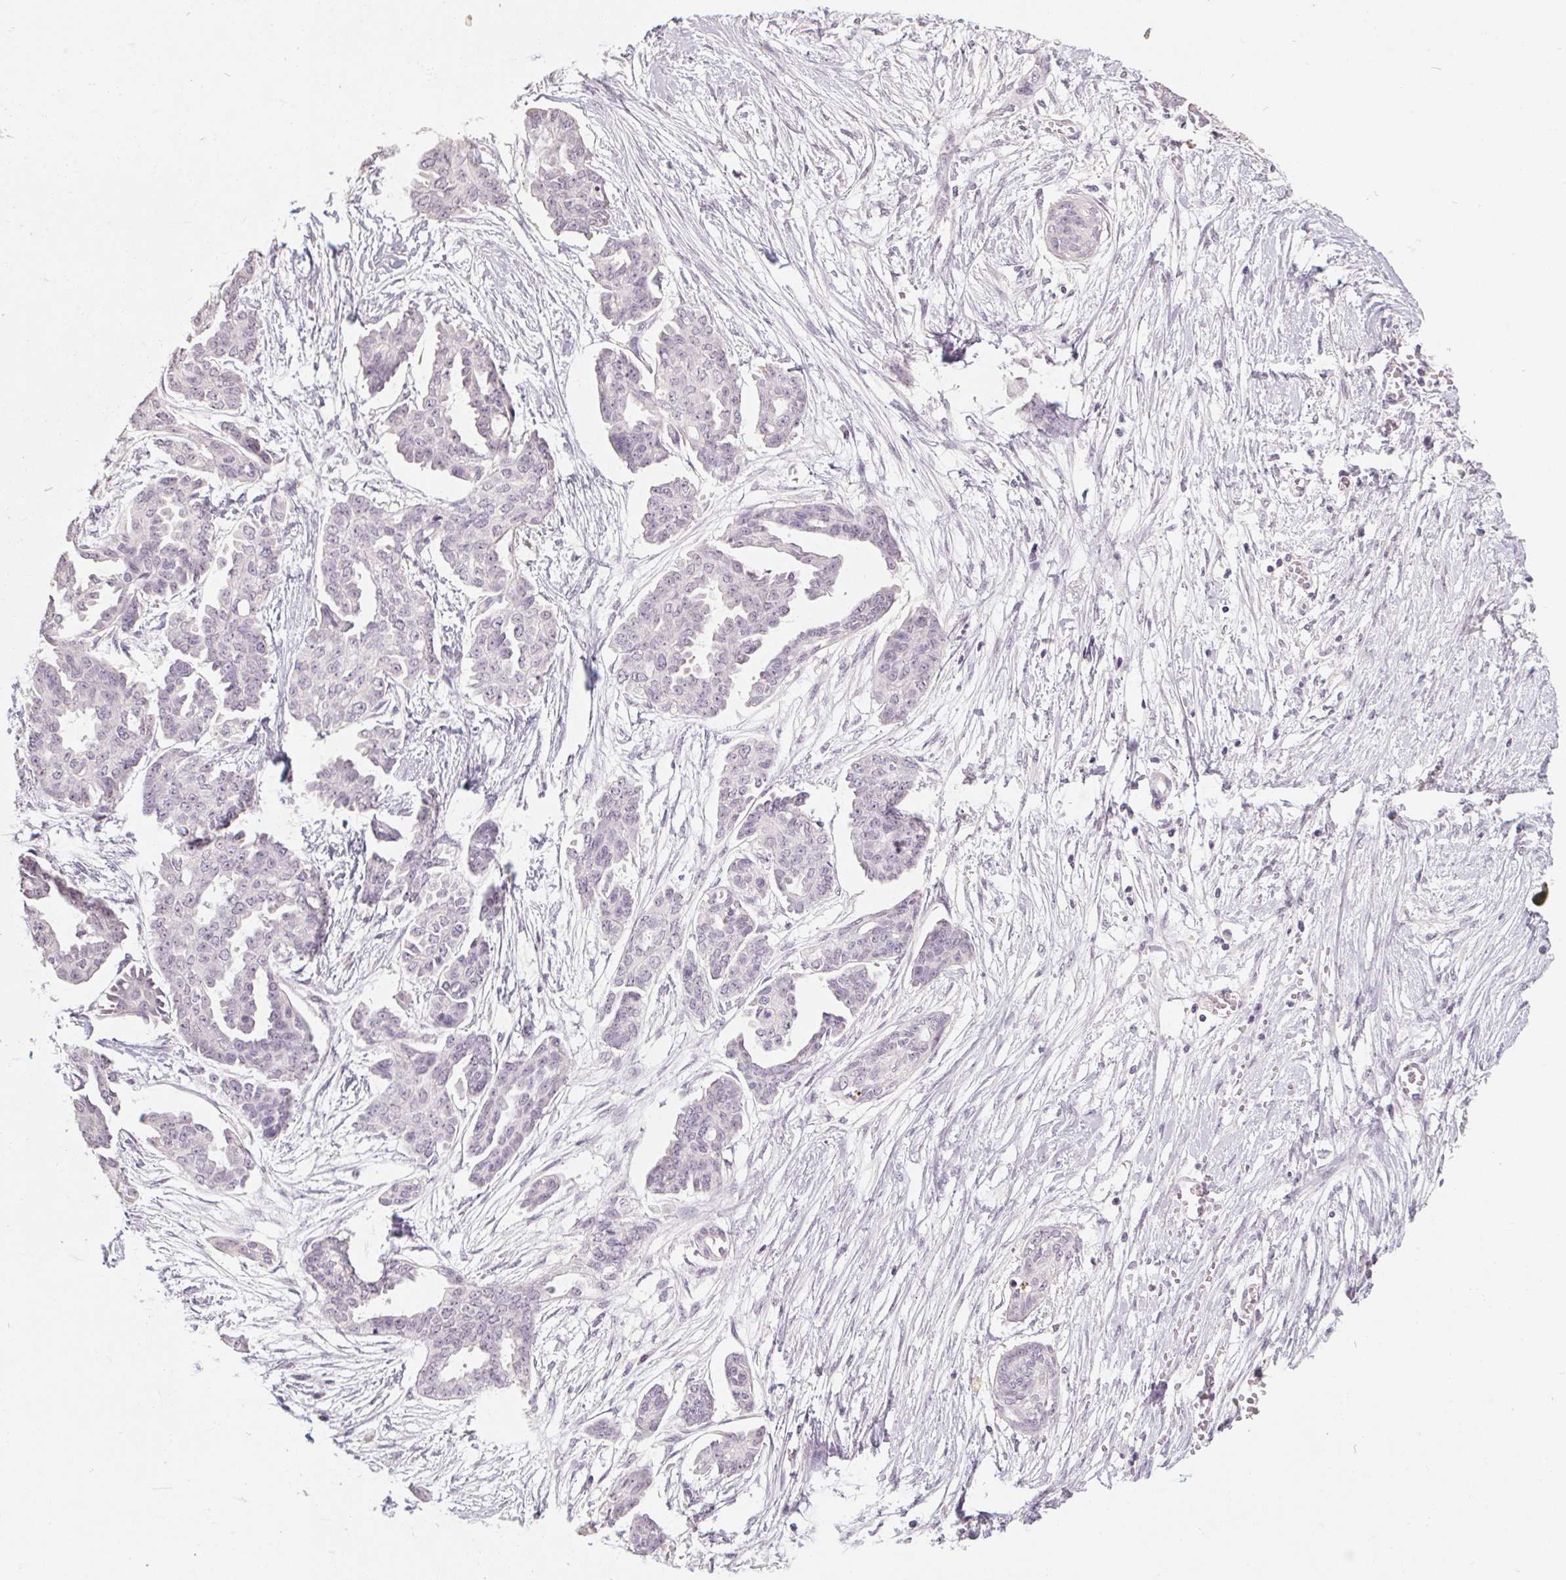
{"staining": {"intensity": "negative", "quantity": "none", "location": "none"}, "tissue": "ovarian cancer", "cell_type": "Tumor cells", "image_type": "cancer", "snomed": [{"axis": "morphology", "description": "Cystadenocarcinoma, serous, NOS"}, {"axis": "topography", "description": "Ovary"}], "caption": "High magnification brightfield microscopy of ovarian cancer (serous cystadenocarcinoma) stained with DAB (brown) and counterstained with hematoxylin (blue): tumor cells show no significant positivity.", "gene": "CAPZA3", "patient": {"sex": "female", "age": 71}}